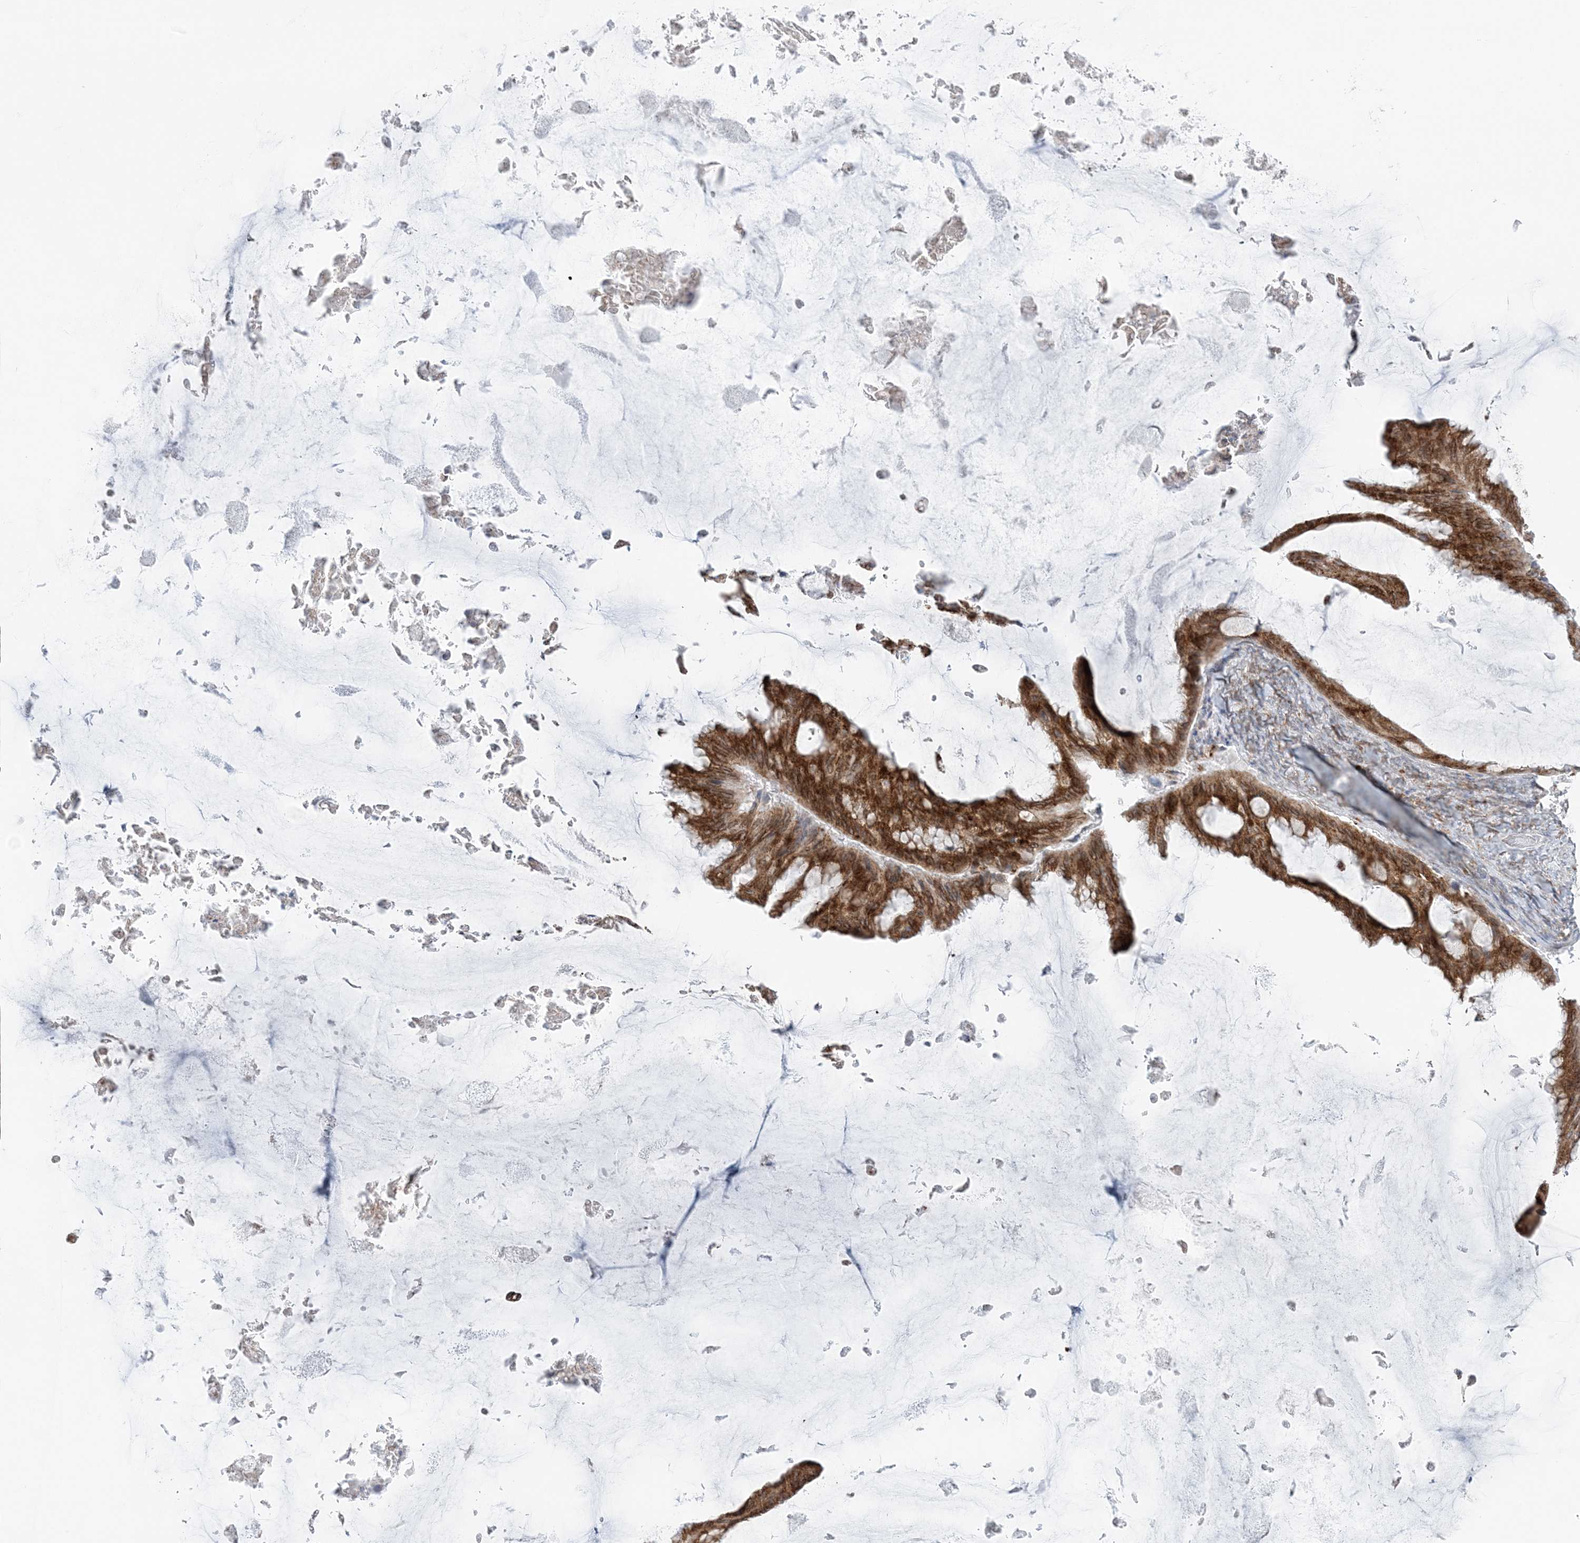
{"staining": {"intensity": "strong", "quantity": ">75%", "location": "cytoplasmic/membranous"}, "tissue": "ovarian cancer", "cell_type": "Tumor cells", "image_type": "cancer", "snomed": [{"axis": "morphology", "description": "Cystadenocarcinoma, mucinous, NOS"}, {"axis": "topography", "description": "Ovary"}], "caption": "Immunohistochemical staining of human ovarian cancer exhibits high levels of strong cytoplasmic/membranous protein expression in about >75% of tumor cells.", "gene": "TMED10", "patient": {"sex": "female", "age": 61}}